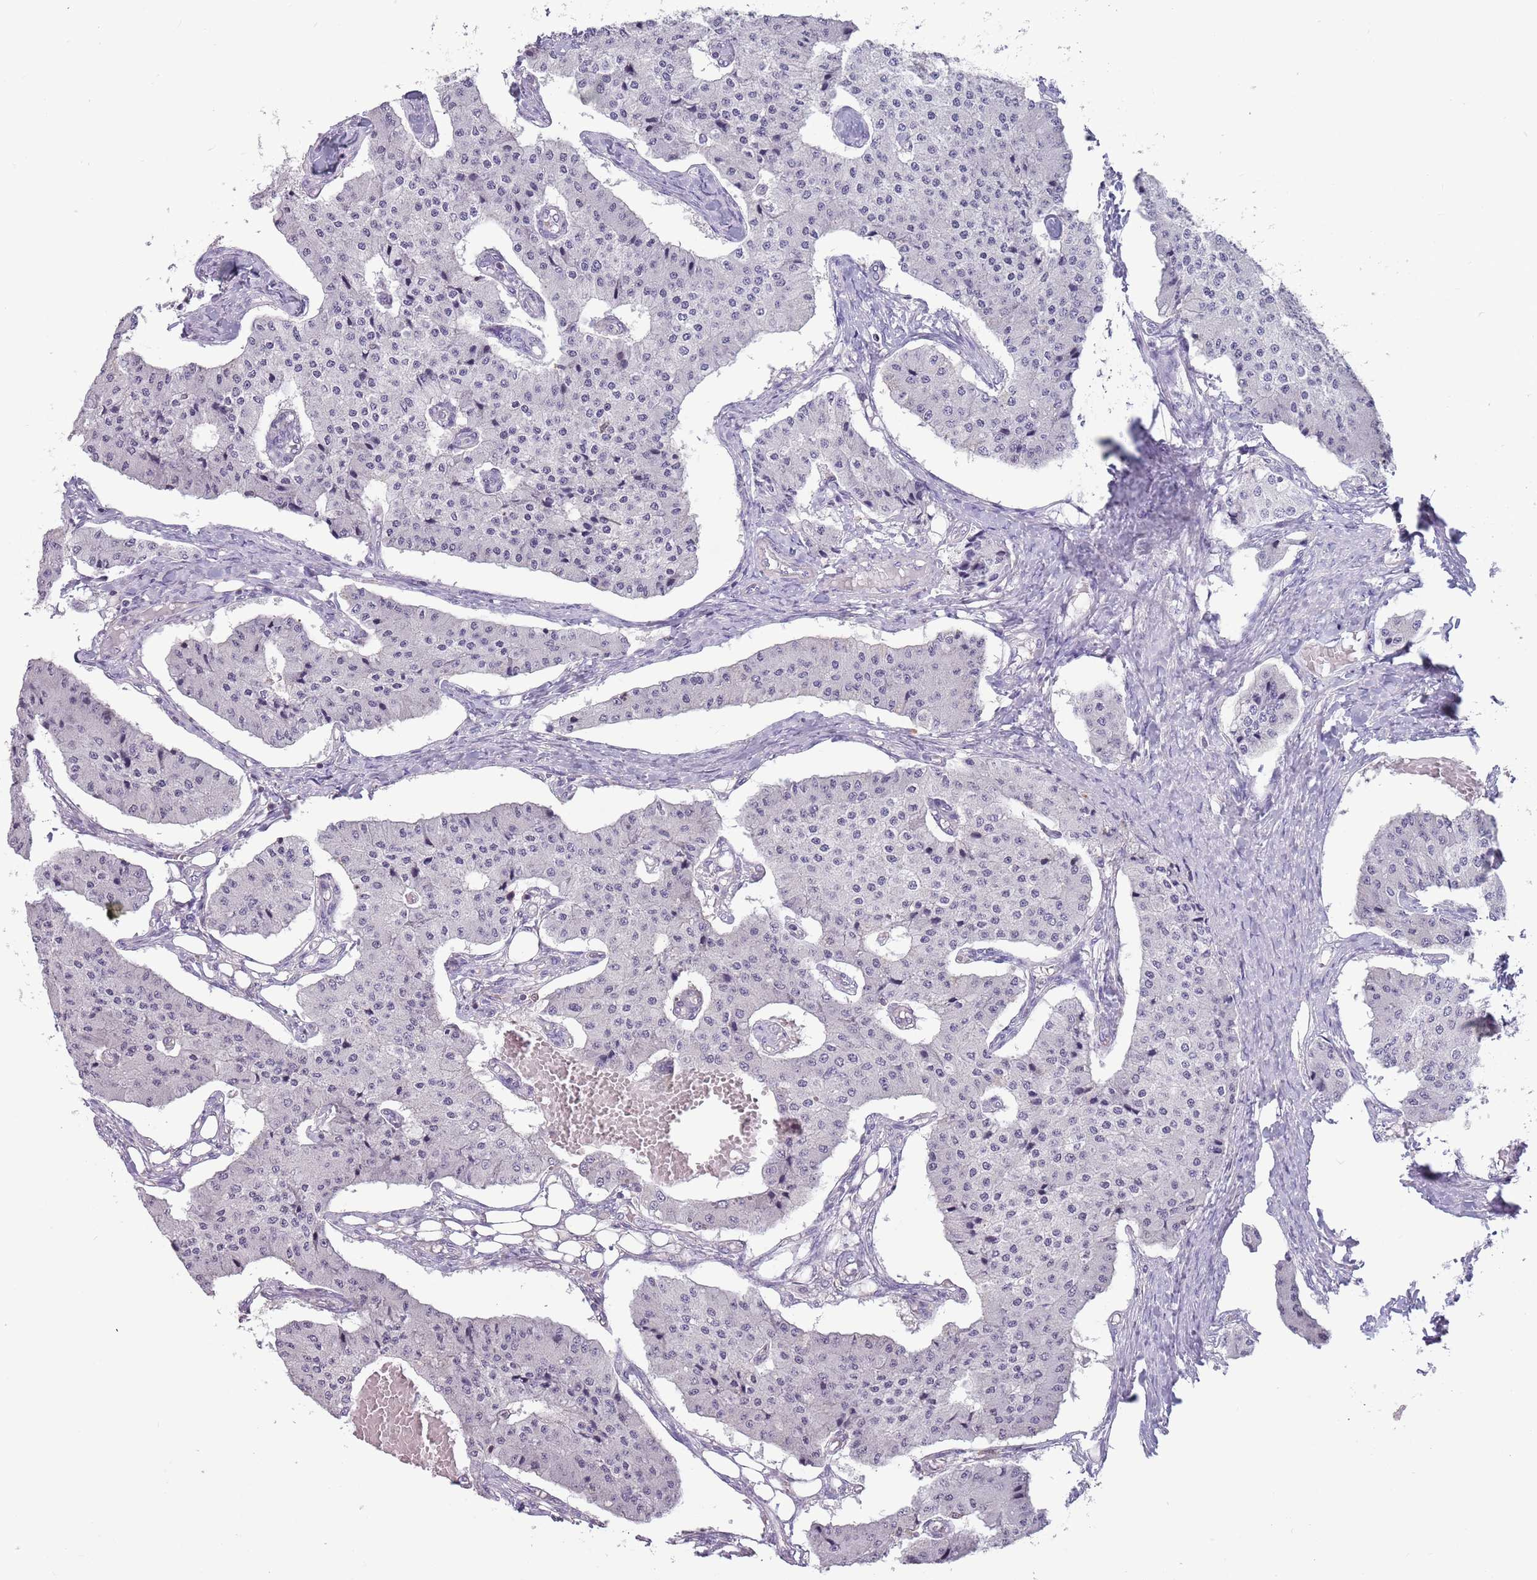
{"staining": {"intensity": "negative", "quantity": "none", "location": "none"}, "tissue": "carcinoid", "cell_type": "Tumor cells", "image_type": "cancer", "snomed": [{"axis": "morphology", "description": "Carcinoid, malignant, NOS"}, {"axis": "topography", "description": "Colon"}], "caption": "There is no significant staining in tumor cells of carcinoid.", "gene": "SUN5", "patient": {"sex": "female", "age": 52}}